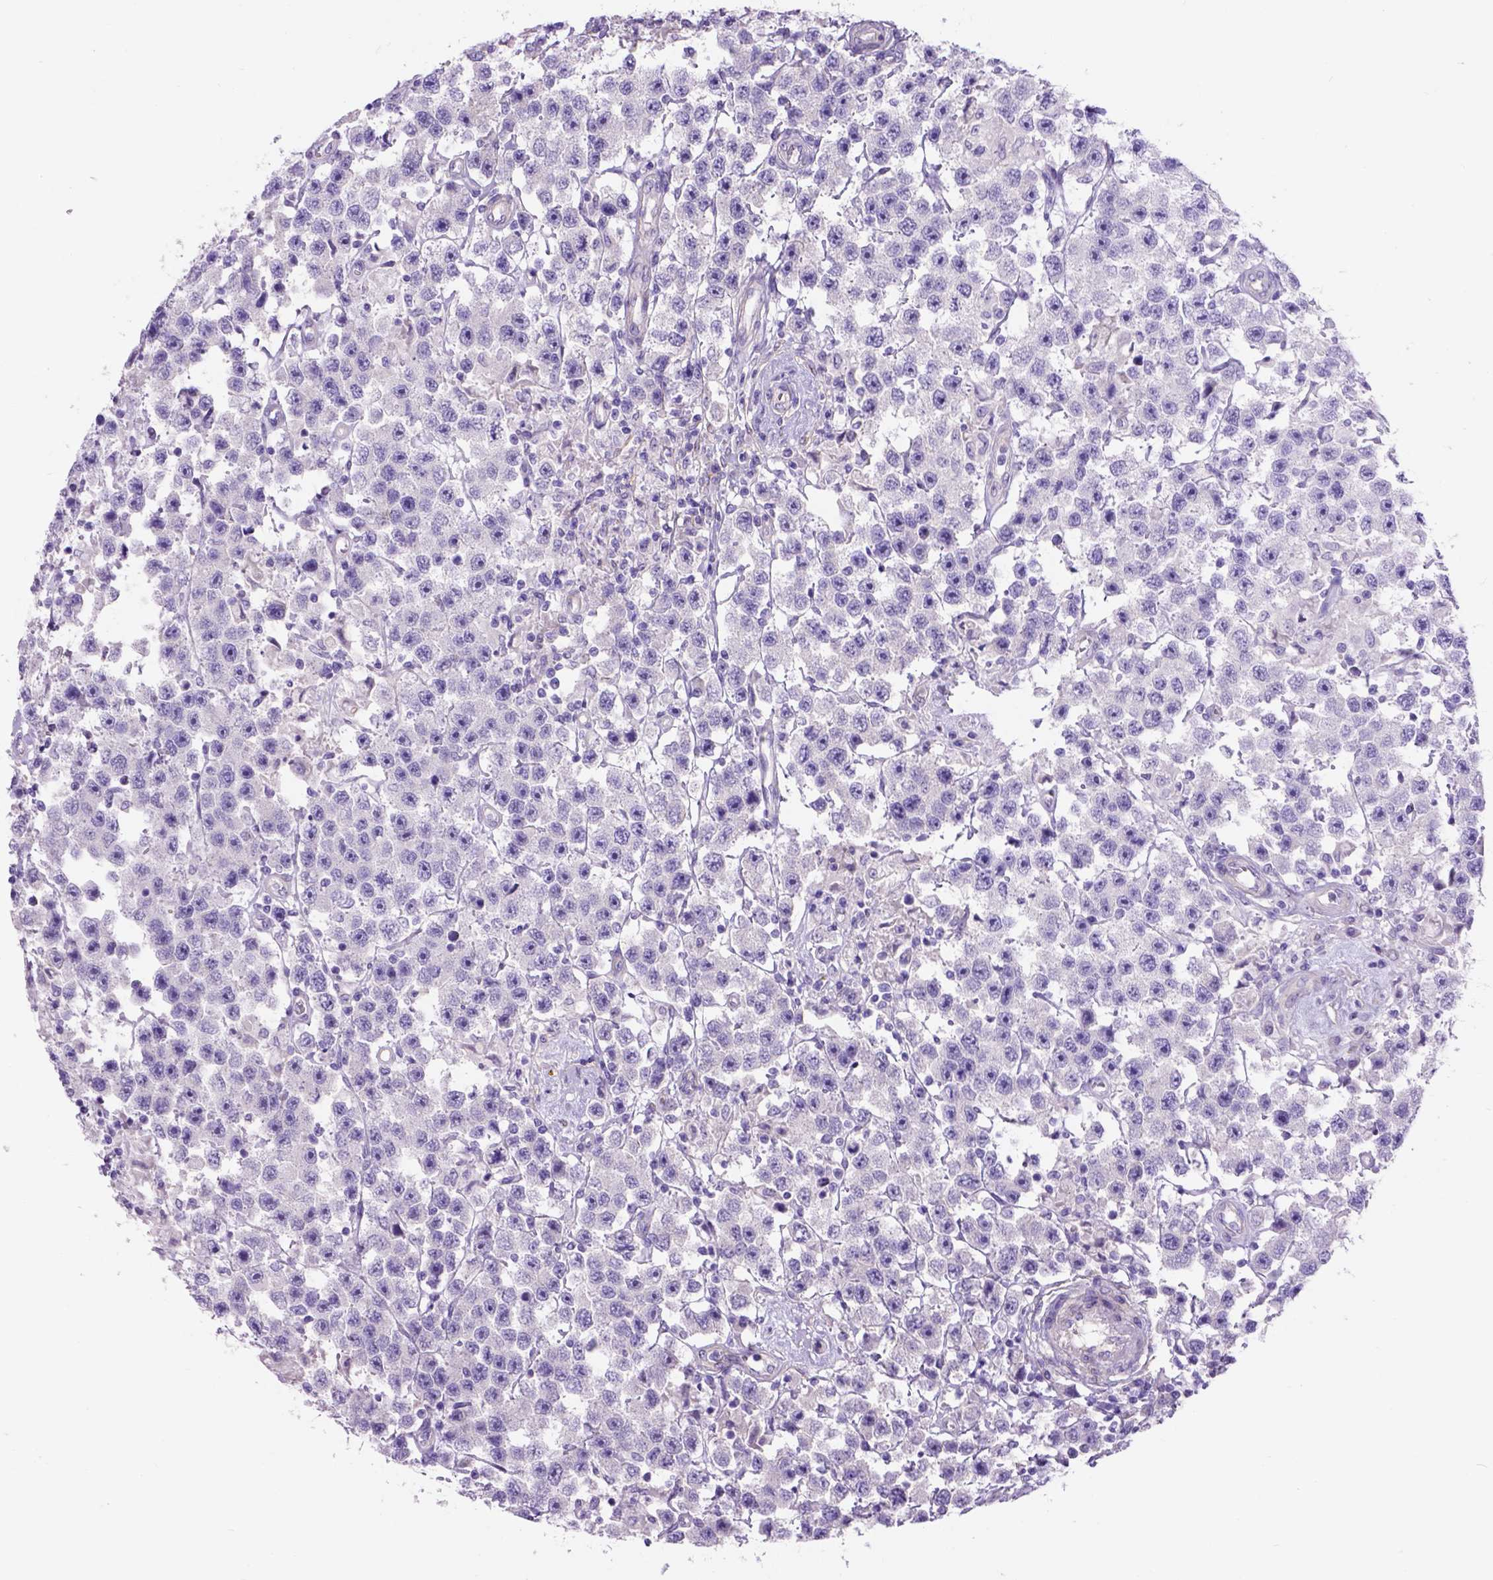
{"staining": {"intensity": "negative", "quantity": "none", "location": "none"}, "tissue": "testis cancer", "cell_type": "Tumor cells", "image_type": "cancer", "snomed": [{"axis": "morphology", "description": "Seminoma, NOS"}, {"axis": "topography", "description": "Testis"}], "caption": "Histopathology image shows no significant protein expression in tumor cells of testis cancer (seminoma).", "gene": "EGFR", "patient": {"sex": "male", "age": 45}}